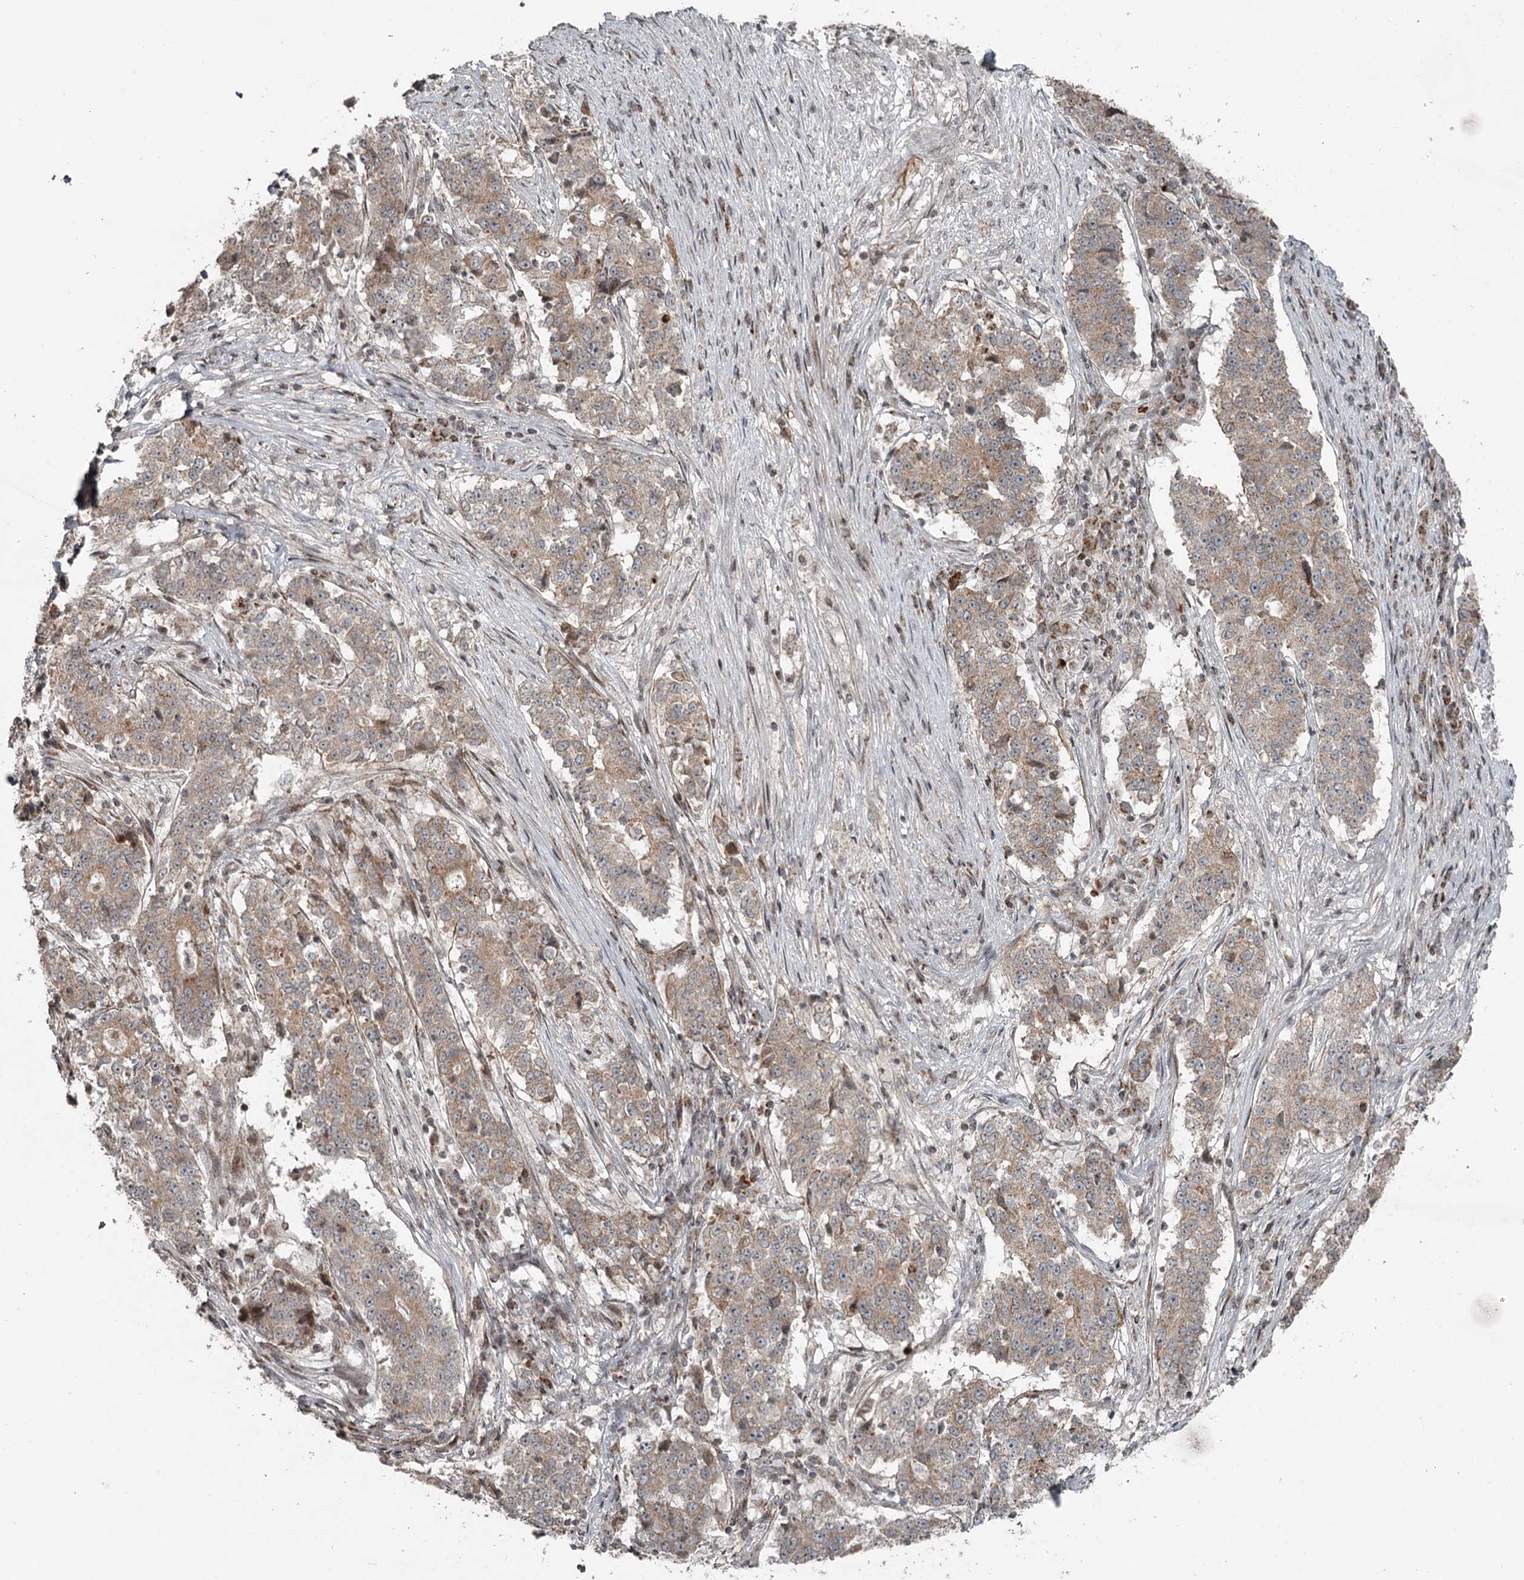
{"staining": {"intensity": "weak", "quantity": ">75%", "location": "cytoplasmic/membranous"}, "tissue": "stomach cancer", "cell_type": "Tumor cells", "image_type": "cancer", "snomed": [{"axis": "morphology", "description": "Adenocarcinoma, NOS"}, {"axis": "topography", "description": "Stomach"}], "caption": "Human stomach cancer (adenocarcinoma) stained with a protein marker shows weak staining in tumor cells.", "gene": "RASSF8", "patient": {"sex": "male", "age": 59}}